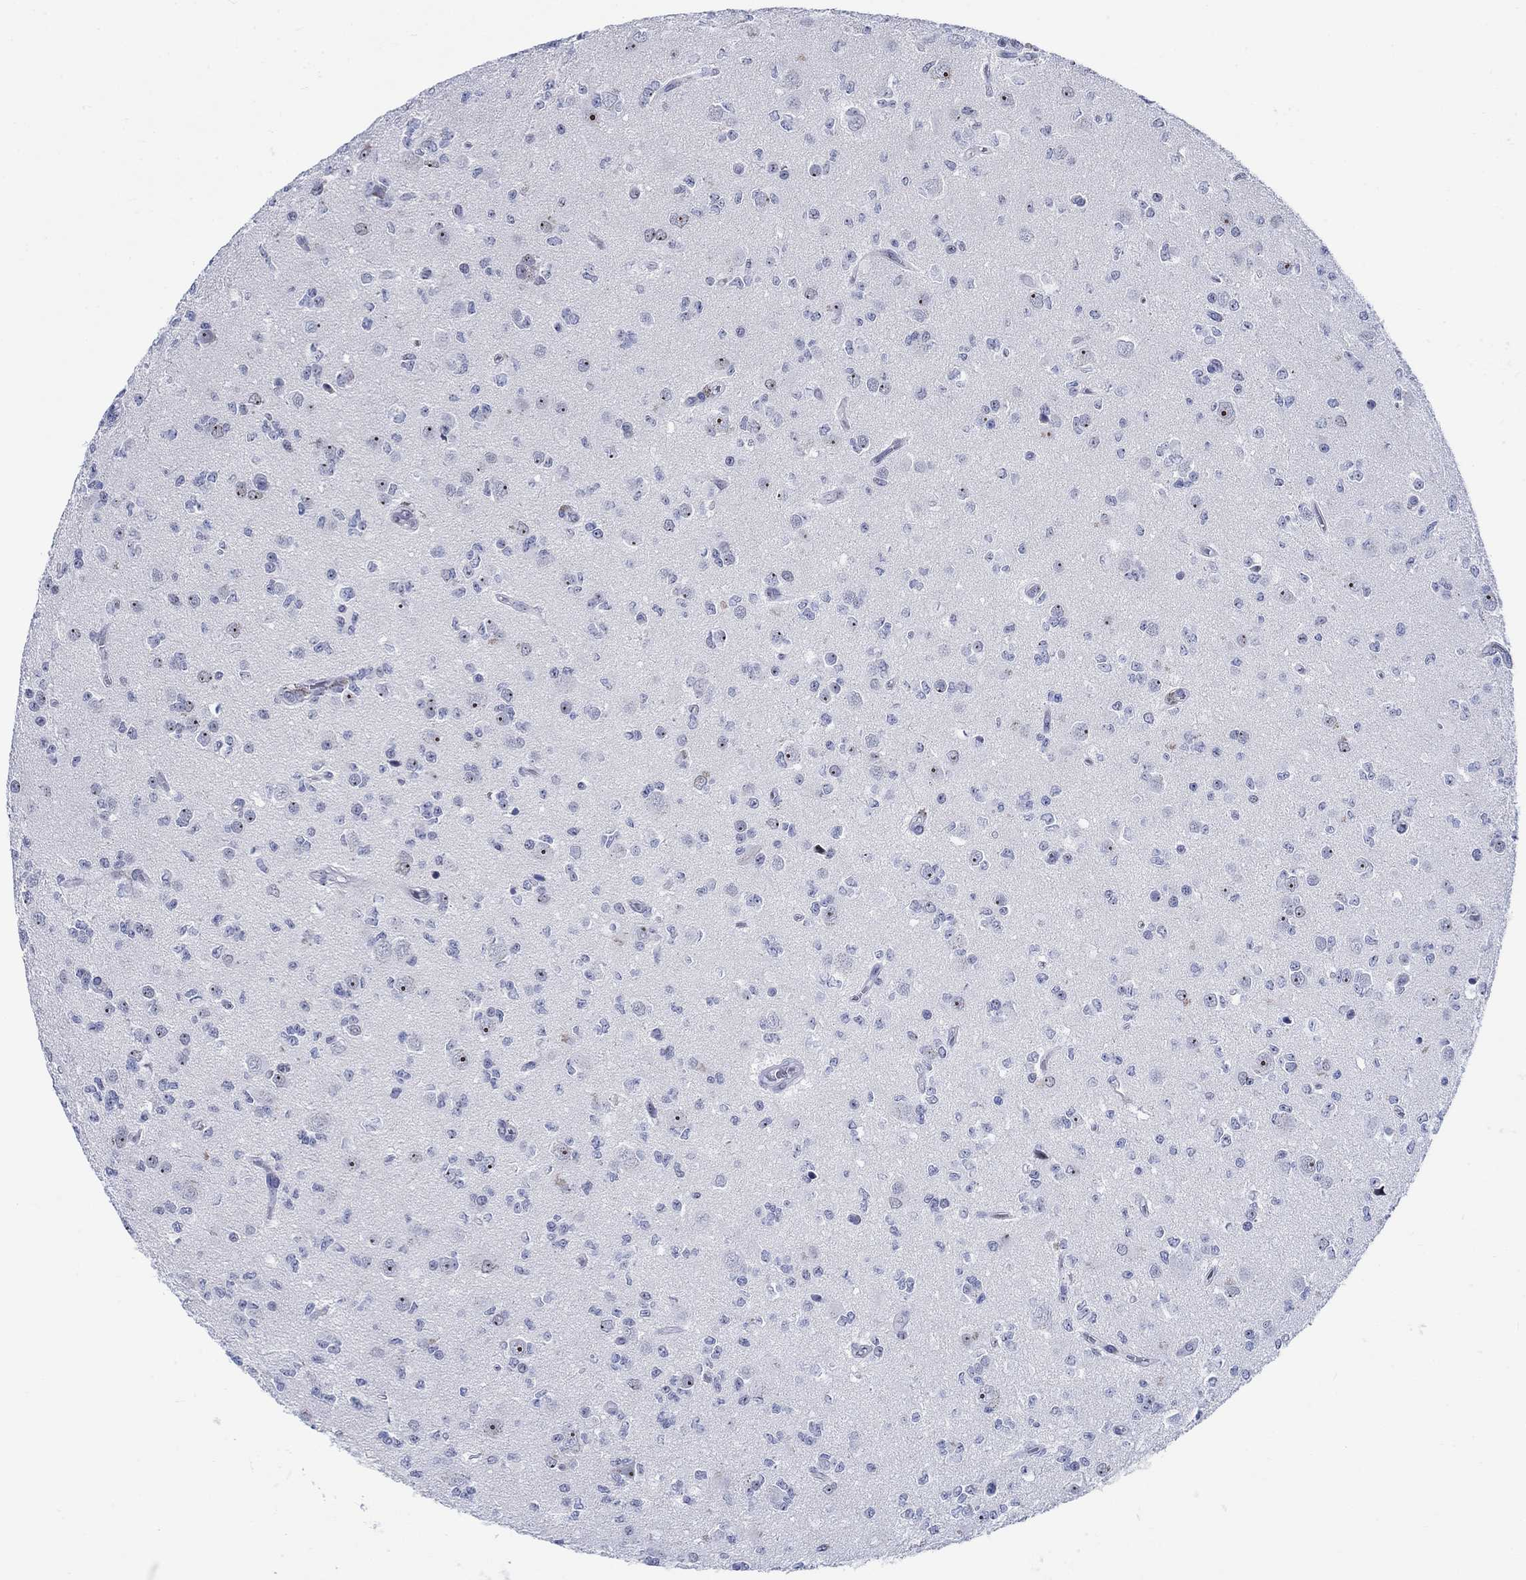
{"staining": {"intensity": "negative", "quantity": "none", "location": "none"}, "tissue": "glioma", "cell_type": "Tumor cells", "image_type": "cancer", "snomed": [{"axis": "morphology", "description": "Glioma, malignant, Low grade"}, {"axis": "topography", "description": "Brain"}], "caption": "Micrograph shows no significant protein positivity in tumor cells of glioma.", "gene": "ZNF446", "patient": {"sex": "female", "age": 45}}